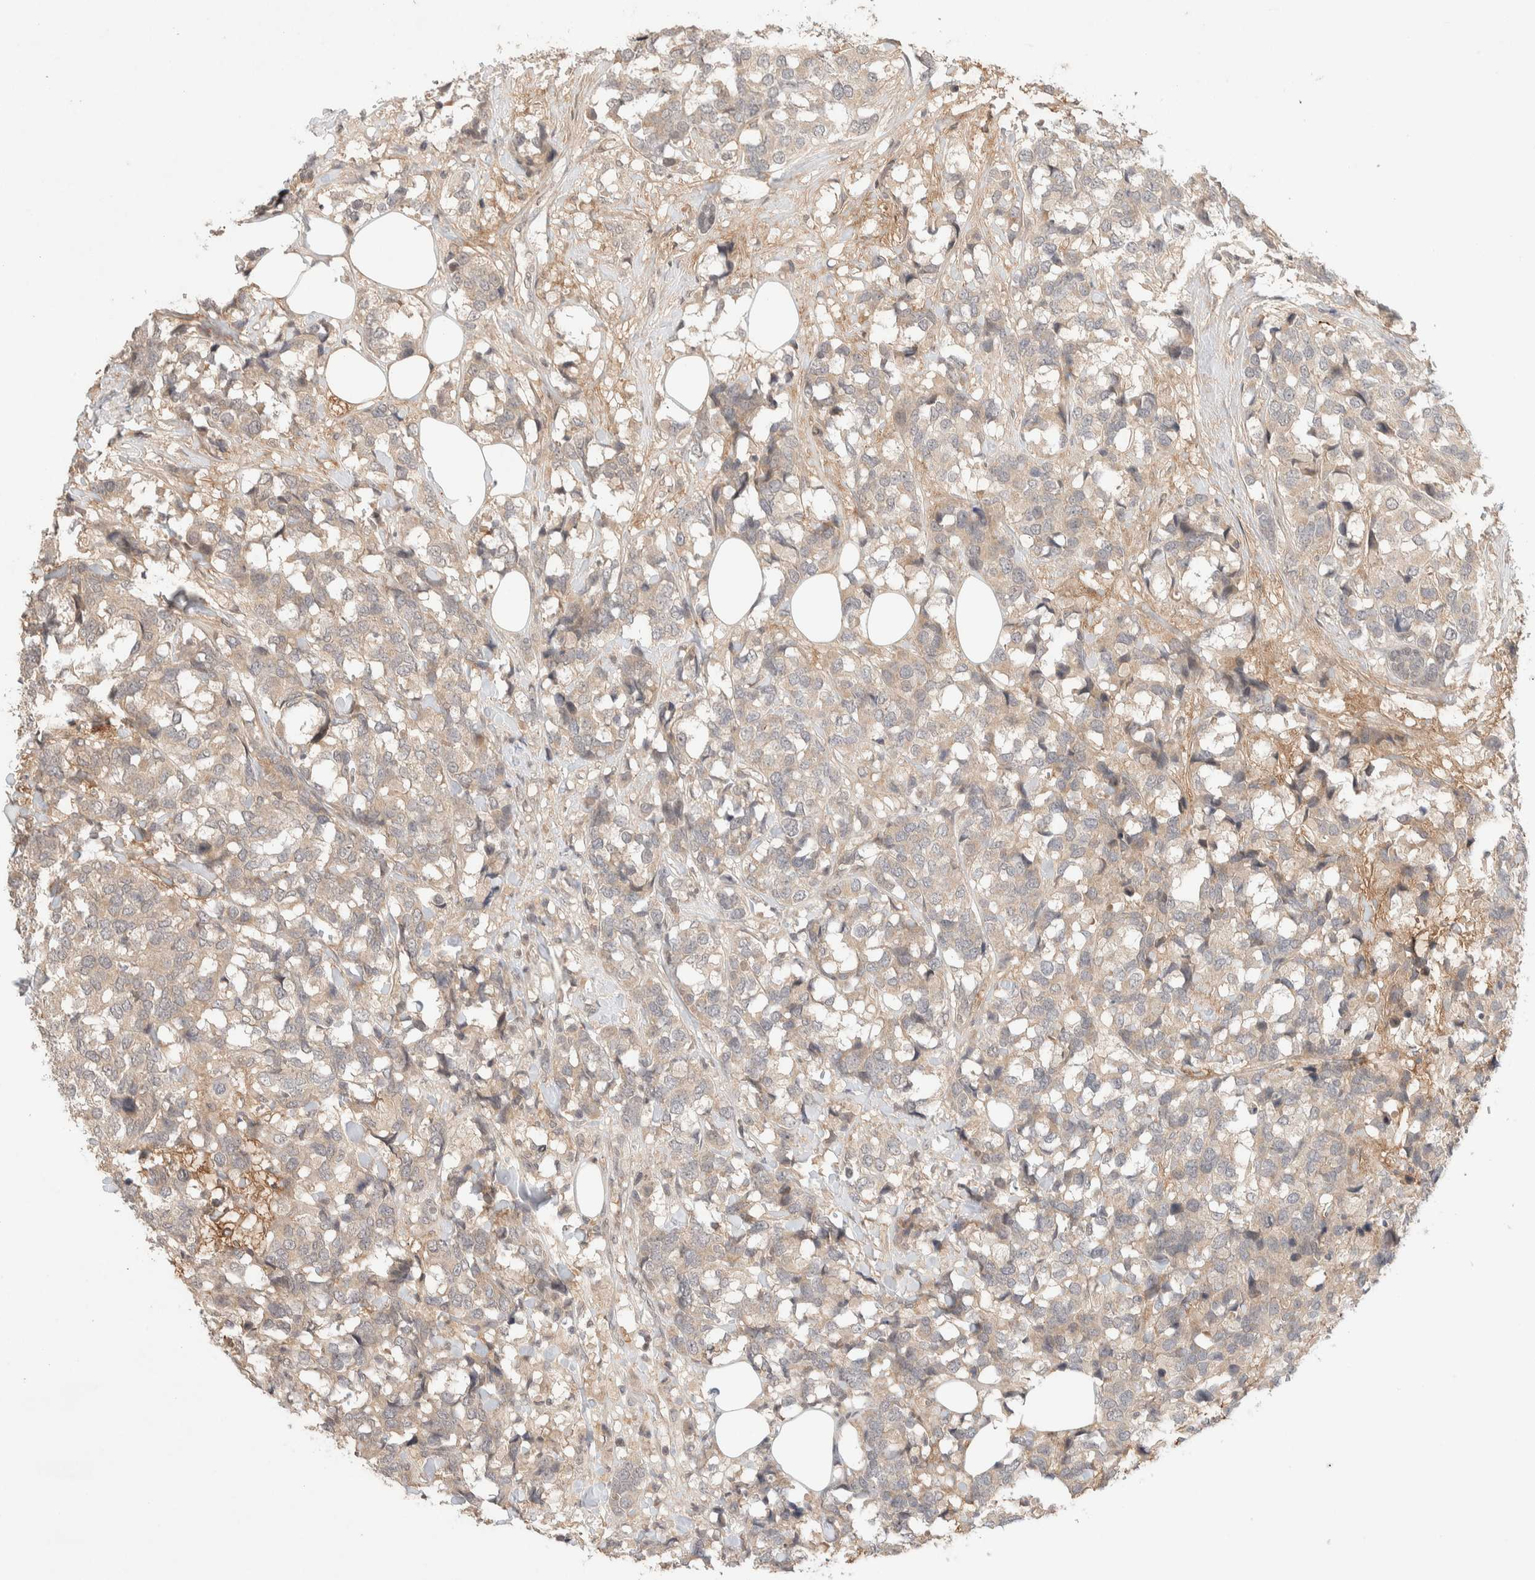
{"staining": {"intensity": "weak", "quantity": "25%-75%", "location": "cytoplasmic/membranous"}, "tissue": "breast cancer", "cell_type": "Tumor cells", "image_type": "cancer", "snomed": [{"axis": "morphology", "description": "Lobular carcinoma"}, {"axis": "topography", "description": "Breast"}], "caption": "High-magnification brightfield microscopy of breast cancer (lobular carcinoma) stained with DAB (brown) and counterstained with hematoxylin (blue). tumor cells exhibit weak cytoplasmic/membranous expression is appreciated in about25%-75% of cells. Nuclei are stained in blue.", "gene": "THRA", "patient": {"sex": "female", "age": 59}}